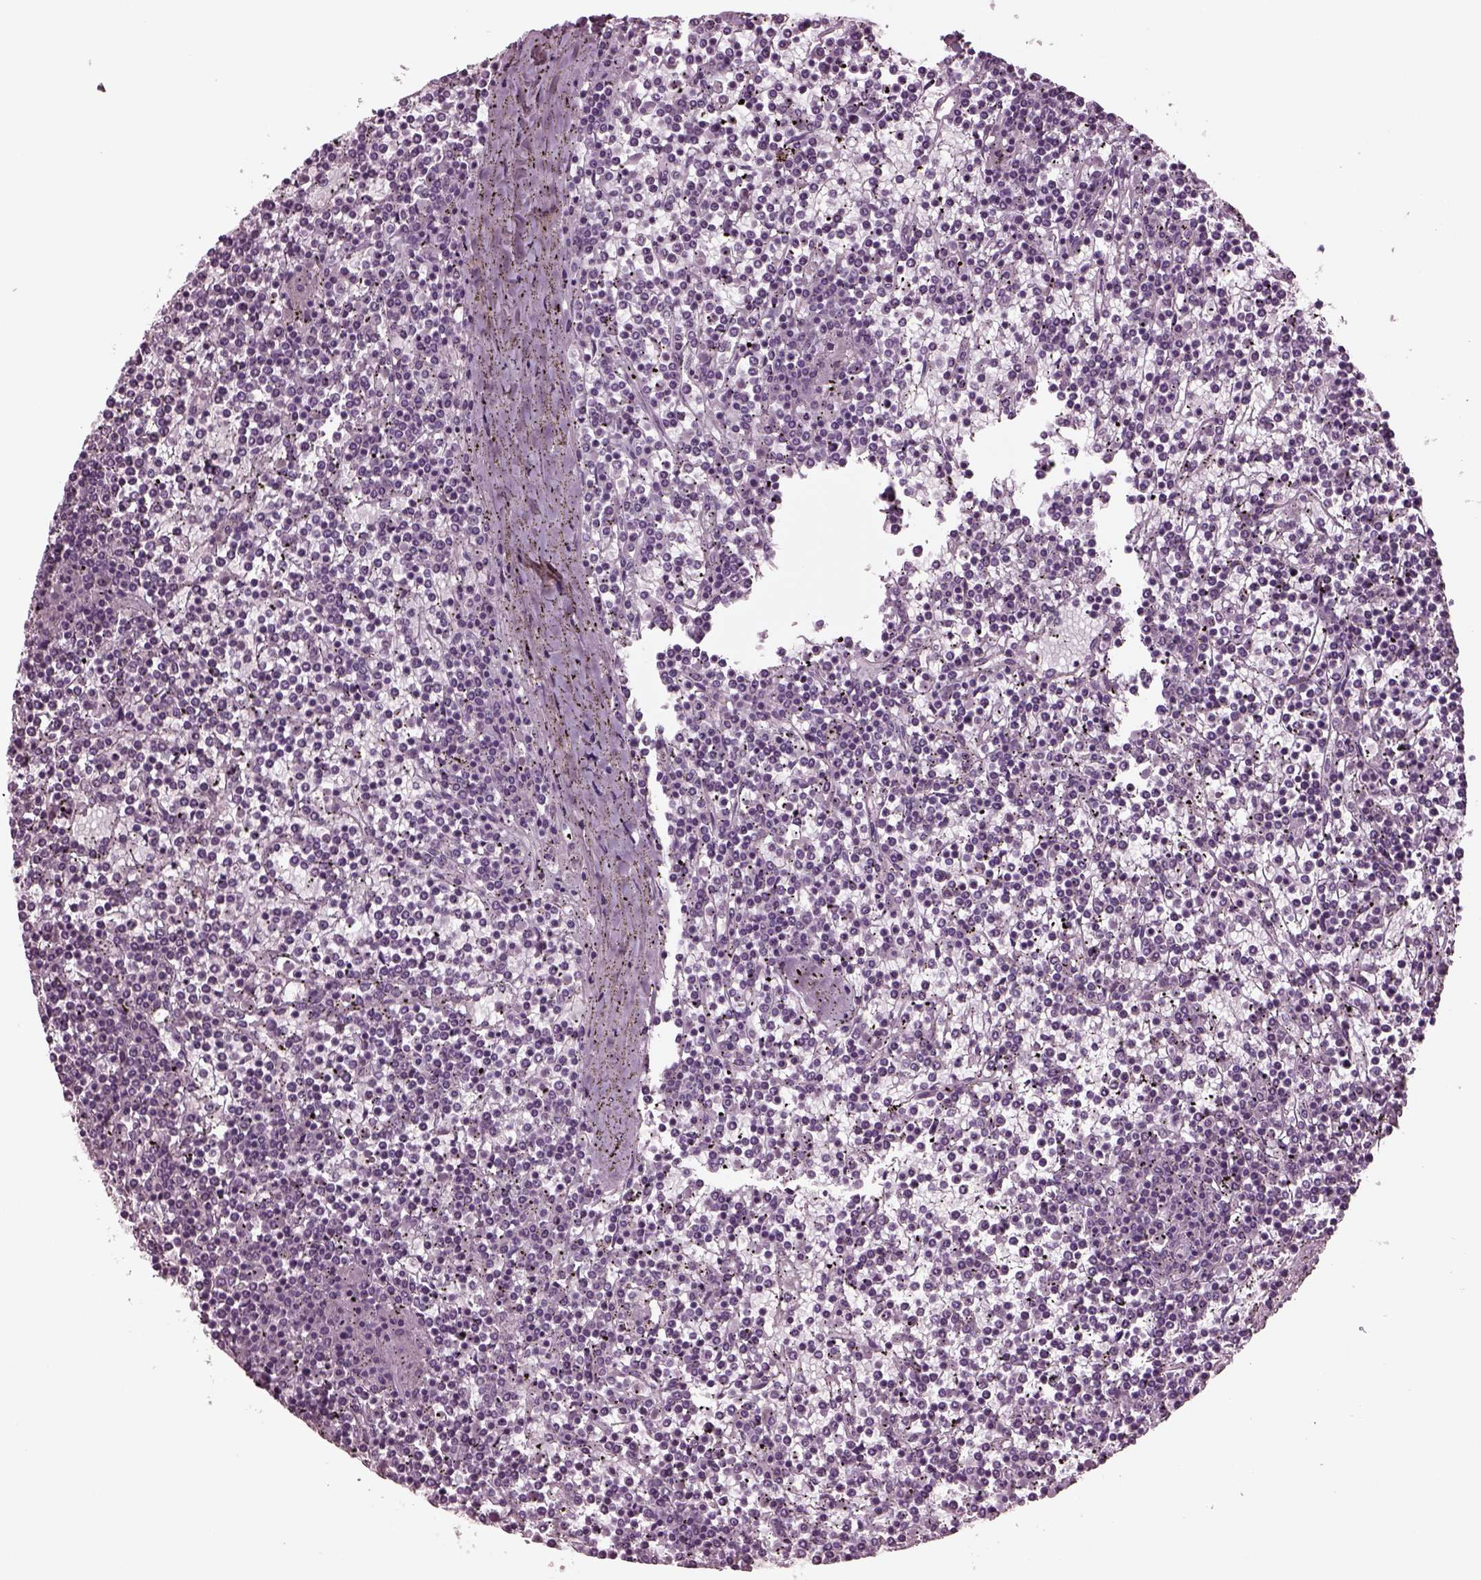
{"staining": {"intensity": "negative", "quantity": "none", "location": "none"}, "tissue": "lymphoma", "cell_type": "Tumor cells", "image_type": "cancer", "snomed": [{"axis": "morphology", "description": "Malignant lymphoma, non-Hodgkin's type, Low grade"}, {"axis": "topography", "description": "Spleen"}], "caption": "Immunohistochemistry (IHC) photomicrograph of neoplastic tissue: low-grade malignant lymphoma, non-Hodgkin's type stained with DAB demonstrates no significant protein expression in tumor cells. Nuclei are stained in blue.", "gene": "CLCN4", "patient": {"sex": "female", "age": 19}}